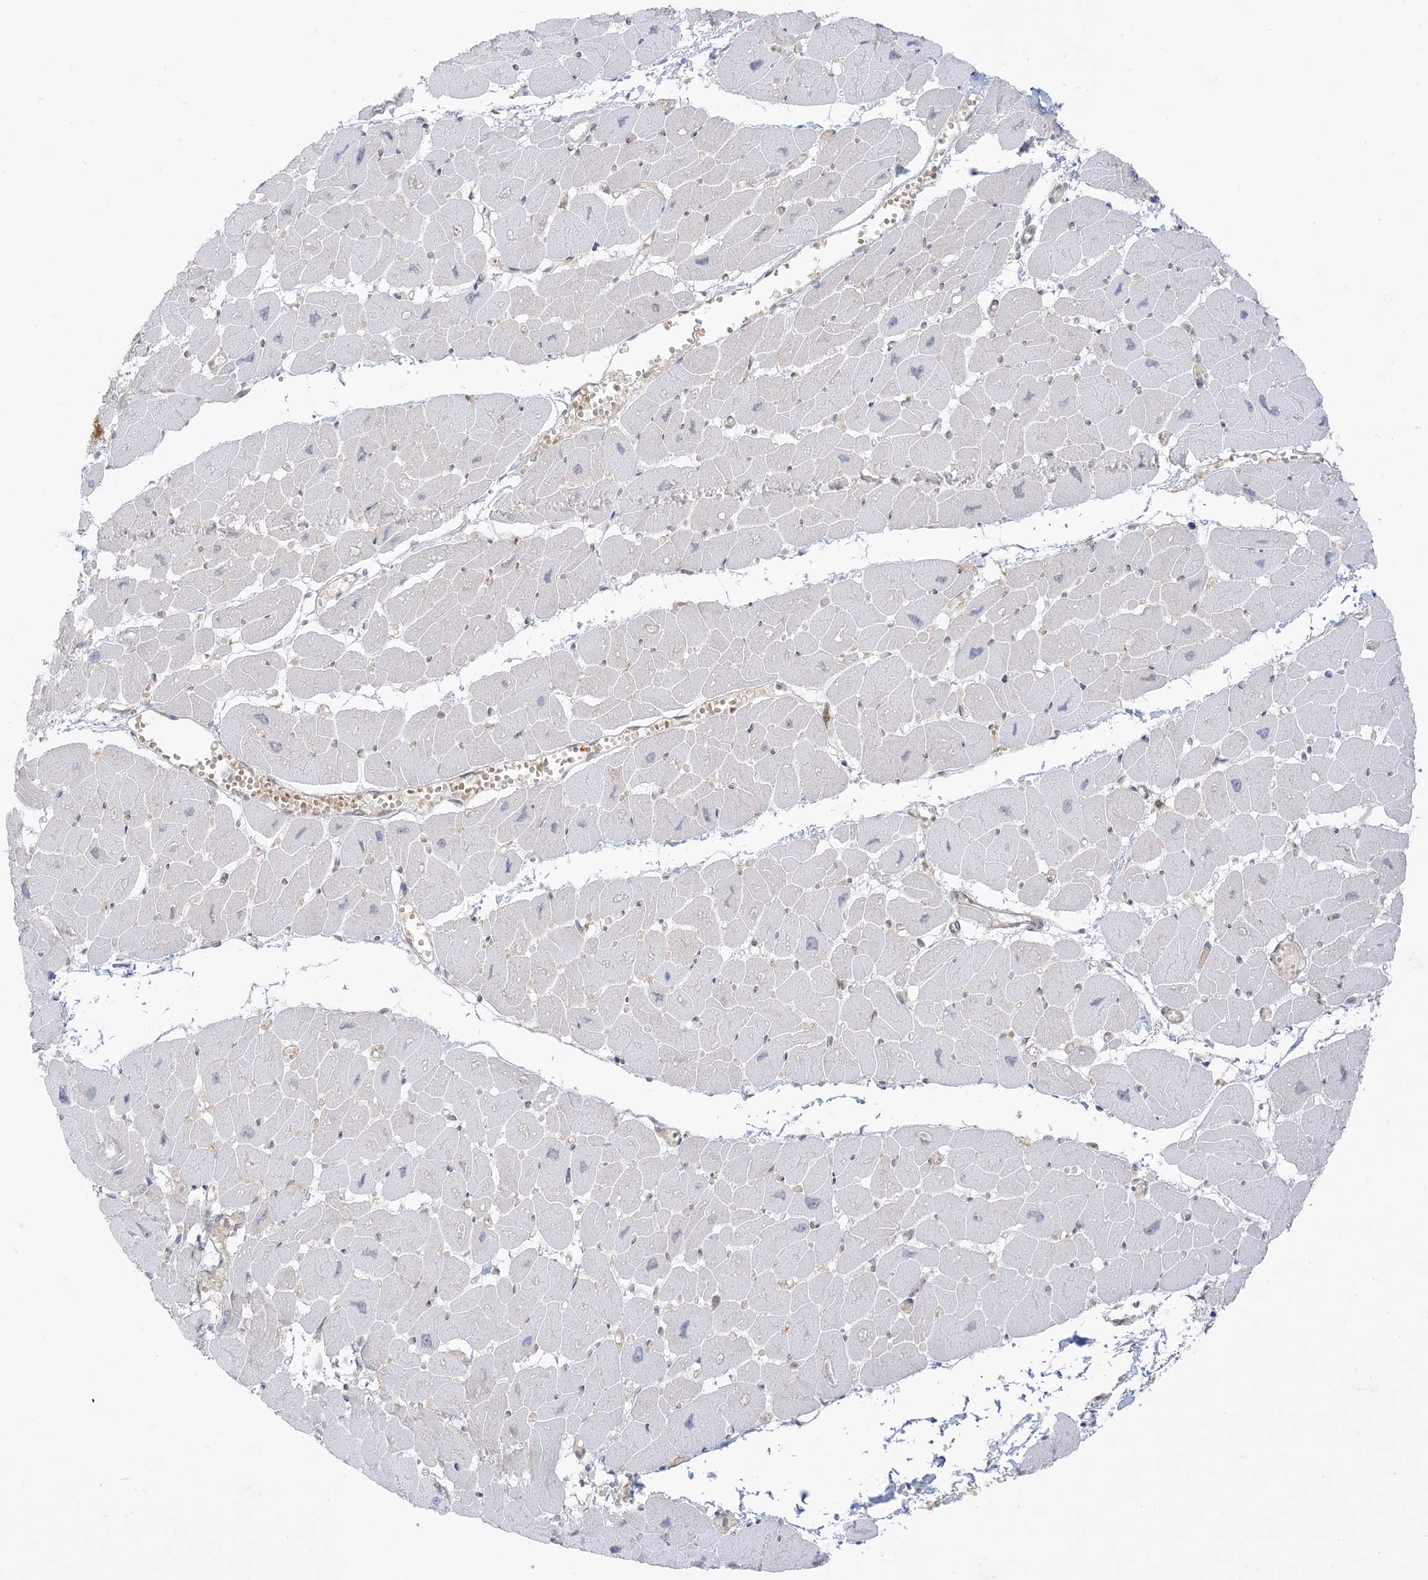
{"staining": {"intensity": "moderate", "quantity": "<25%", "location": "nuclear"}, "tissue": "heart muscle", "cell_type": "Cardiomyocytes", "image_type": "normal", "snomed": [{"axis": "morphology", "description": "Normal tissue, NOS"}, {"axis": "topography", "description": "Heart"}], "caption": "Heart muscle stained with DAB (3,3'-diaminobenzidine) immunohistochemistry (IHC) exhibits low levels of moderate nuclear expression in approximately <25% of cardiomyocytes. Immunohistochemistry (ihc) stains the protein of interest in brown and the nuclei are stained blue.", "gene": "PTPA", "patient": {"sex": "female", "age": 54}}